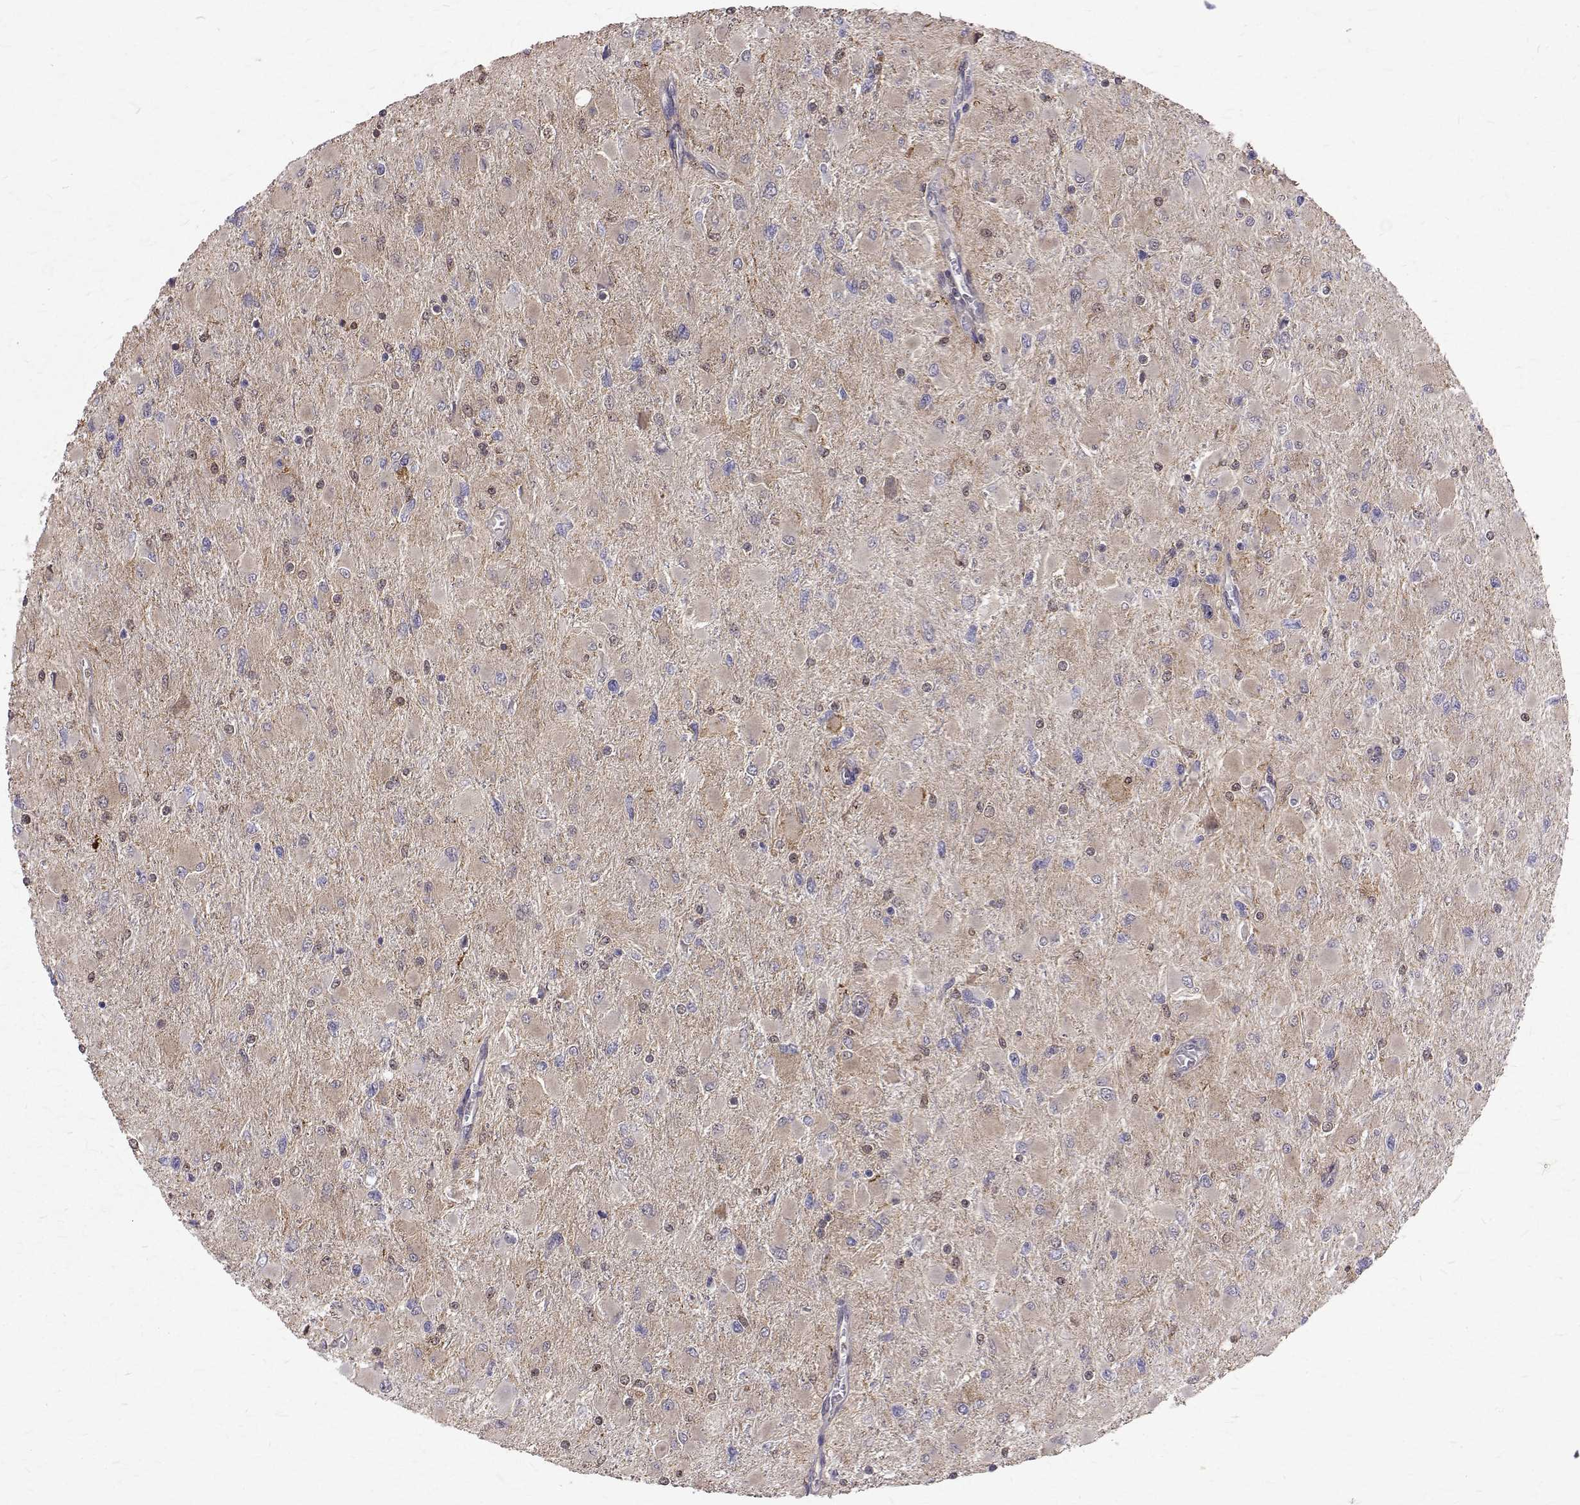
{"staining": {"intensity": "negative", "quantity": "none", "location": "none"}, "tissue": "glioma", "cell_type": "Tumor cells", "image_type": "cancer", "snomed": [{"axis": "morphology", "description": "Glioma, malignant, High grade"}, {"axis": "topography", "description": "Cerebral cortex"}], "caption": "Human glioma stained for a protein using immunohistochemistry (IHC) displays no positivity in tumor cells.", "gene": "CCDC89", "patient": {"sex": "female", "age": 36}}